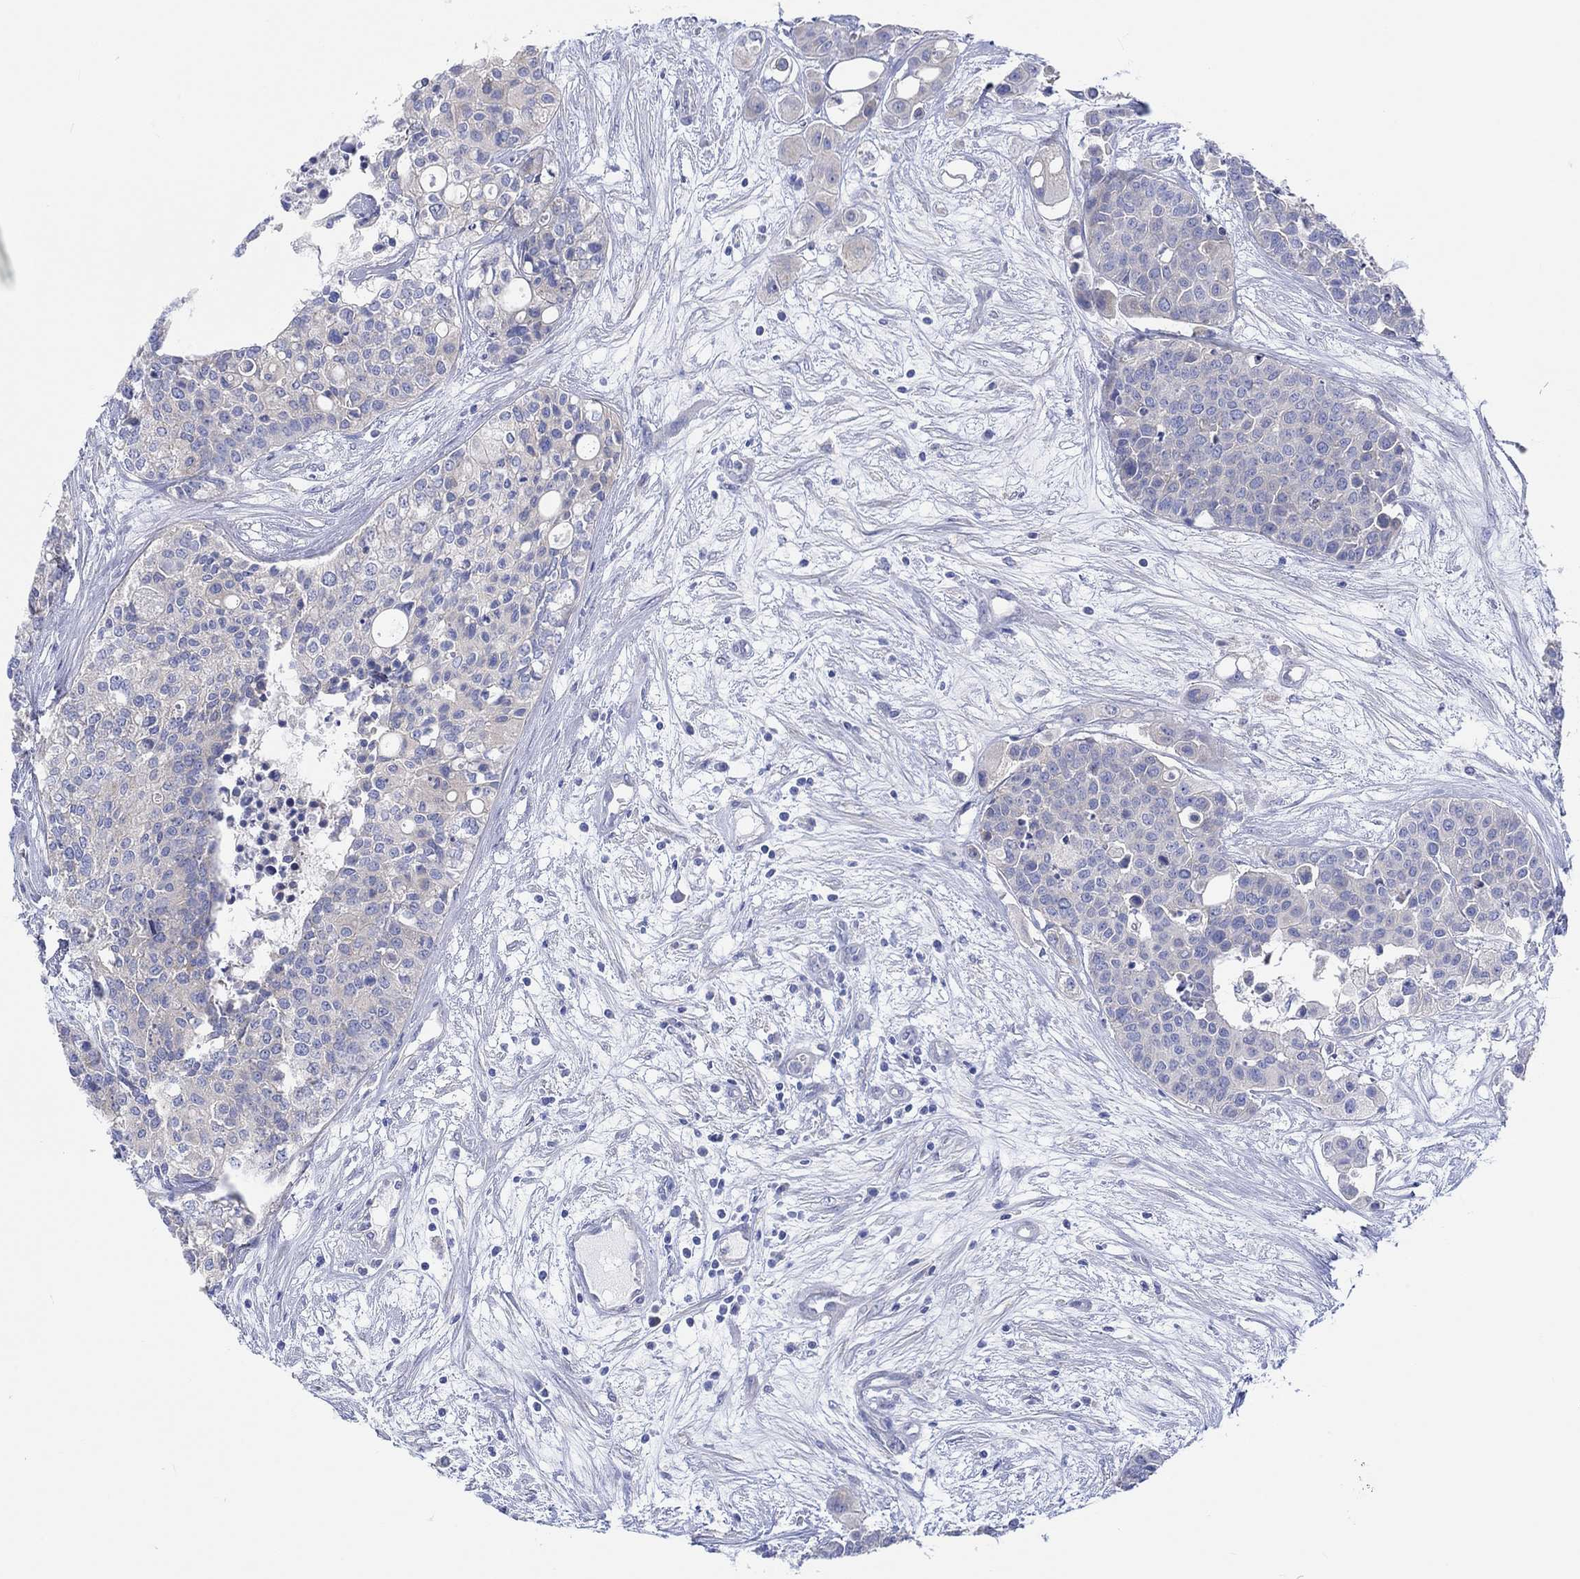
{"staining": {"intensity": "negative", "quantity": "none", "location": "none"}, "tissue": "carcinoid", "cell_type": "Tumor cells", "image_type": "cancer", "snomed": [{"axis": "morphology", "description": "Carcinoid, malignant, NOS"}, {"axis": "topography", "description": "Colon"}], "caption": "IHC micrograph of malignant carcinoid stained for a protein (brown), which reveals no staining in tumor cells.", "gene": "REEP6", "patient": {"sex": "male", "age": 81}}